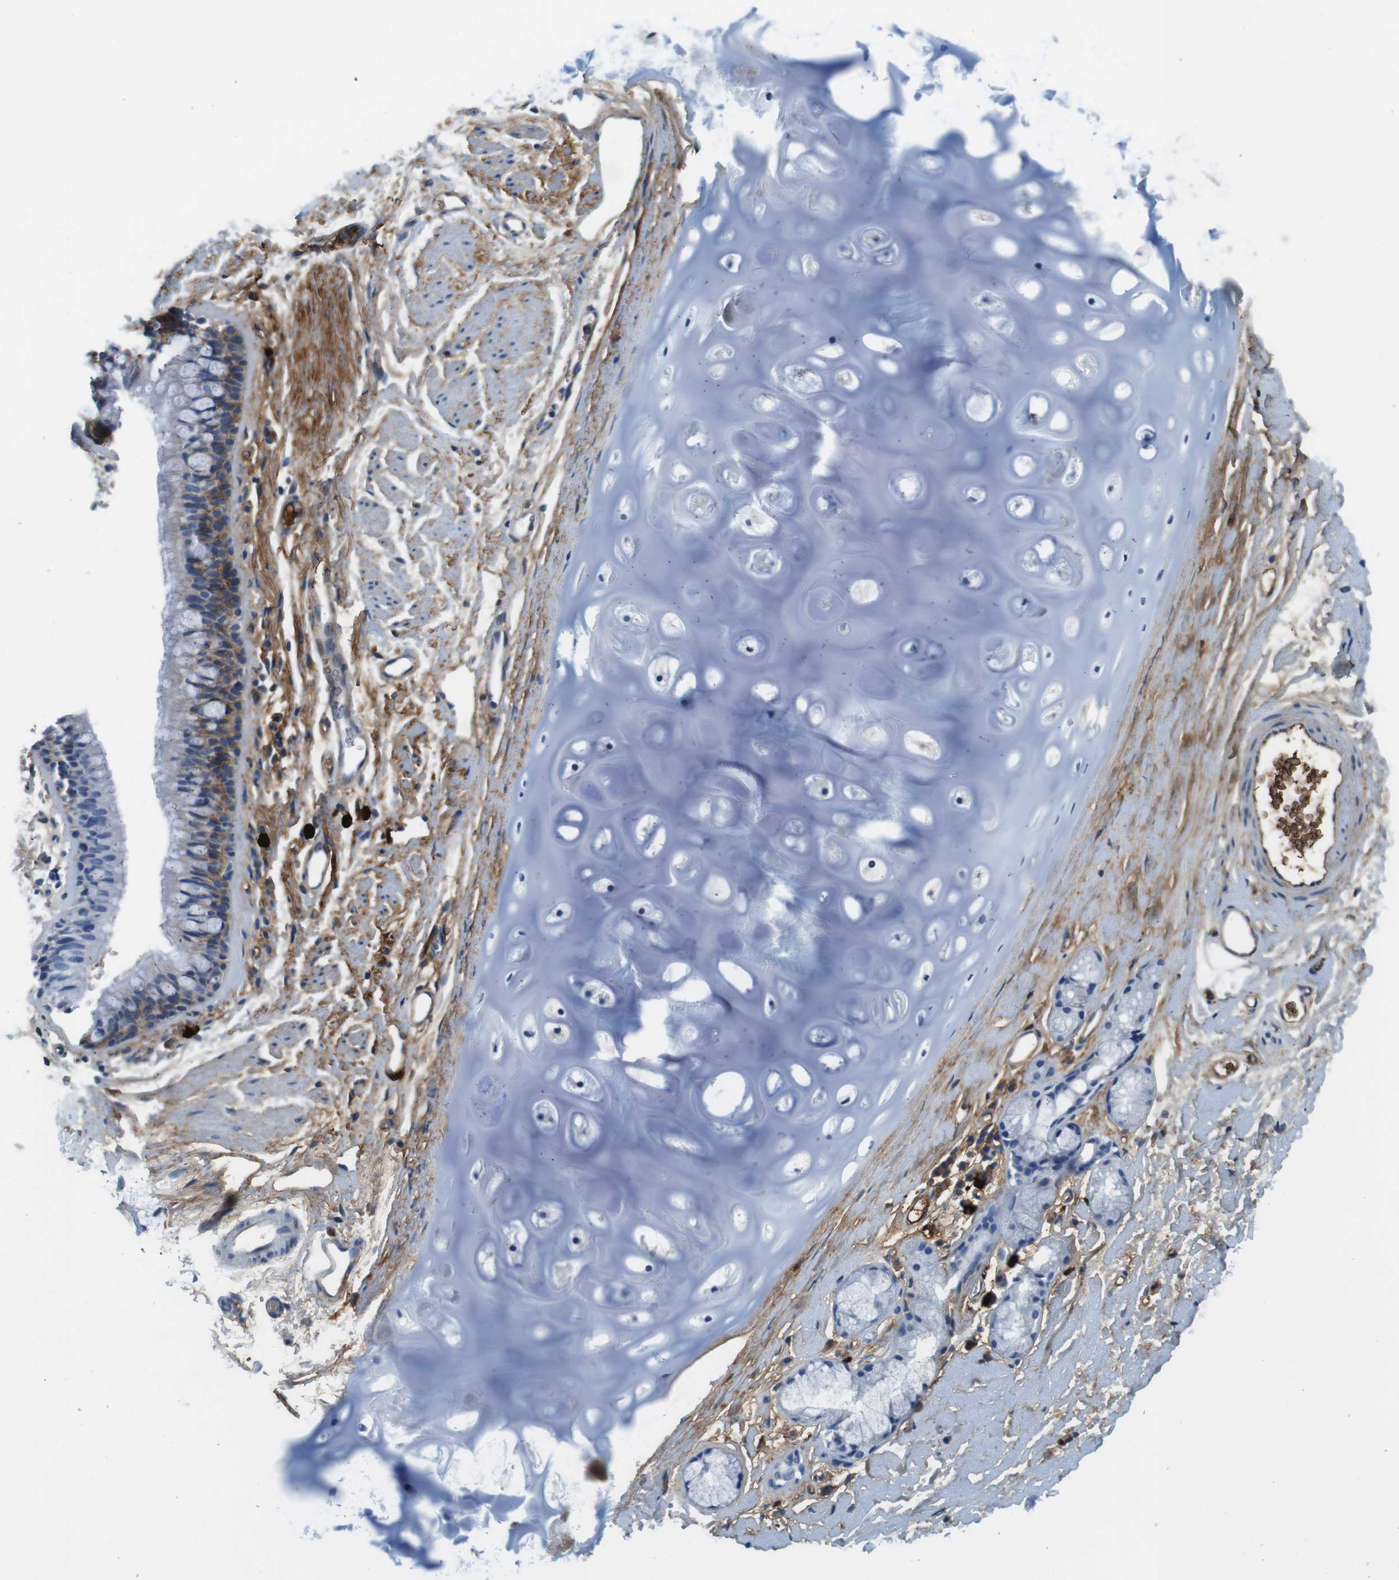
{"staining": {"intensity": "negative", "quantity": "none", "location": "none"}, "tissue": "adipose tissue", "cell_type": "Adipocytes", "image_type": "normal", "snomed": [{"axis": "morphology", "description": "Normal tissue, NOS"}, {"axis": "topography", "description": "Cartilage tissue"}, {"axis": "topography", "description": "Bronchus"}], "caption": "Adipocytes are negative for protein expression in unremarkable human adipose tissue. Nuclei are stained in blue.", "gene": "IGHD", "patient": {"sex": "female", "age": 53}}